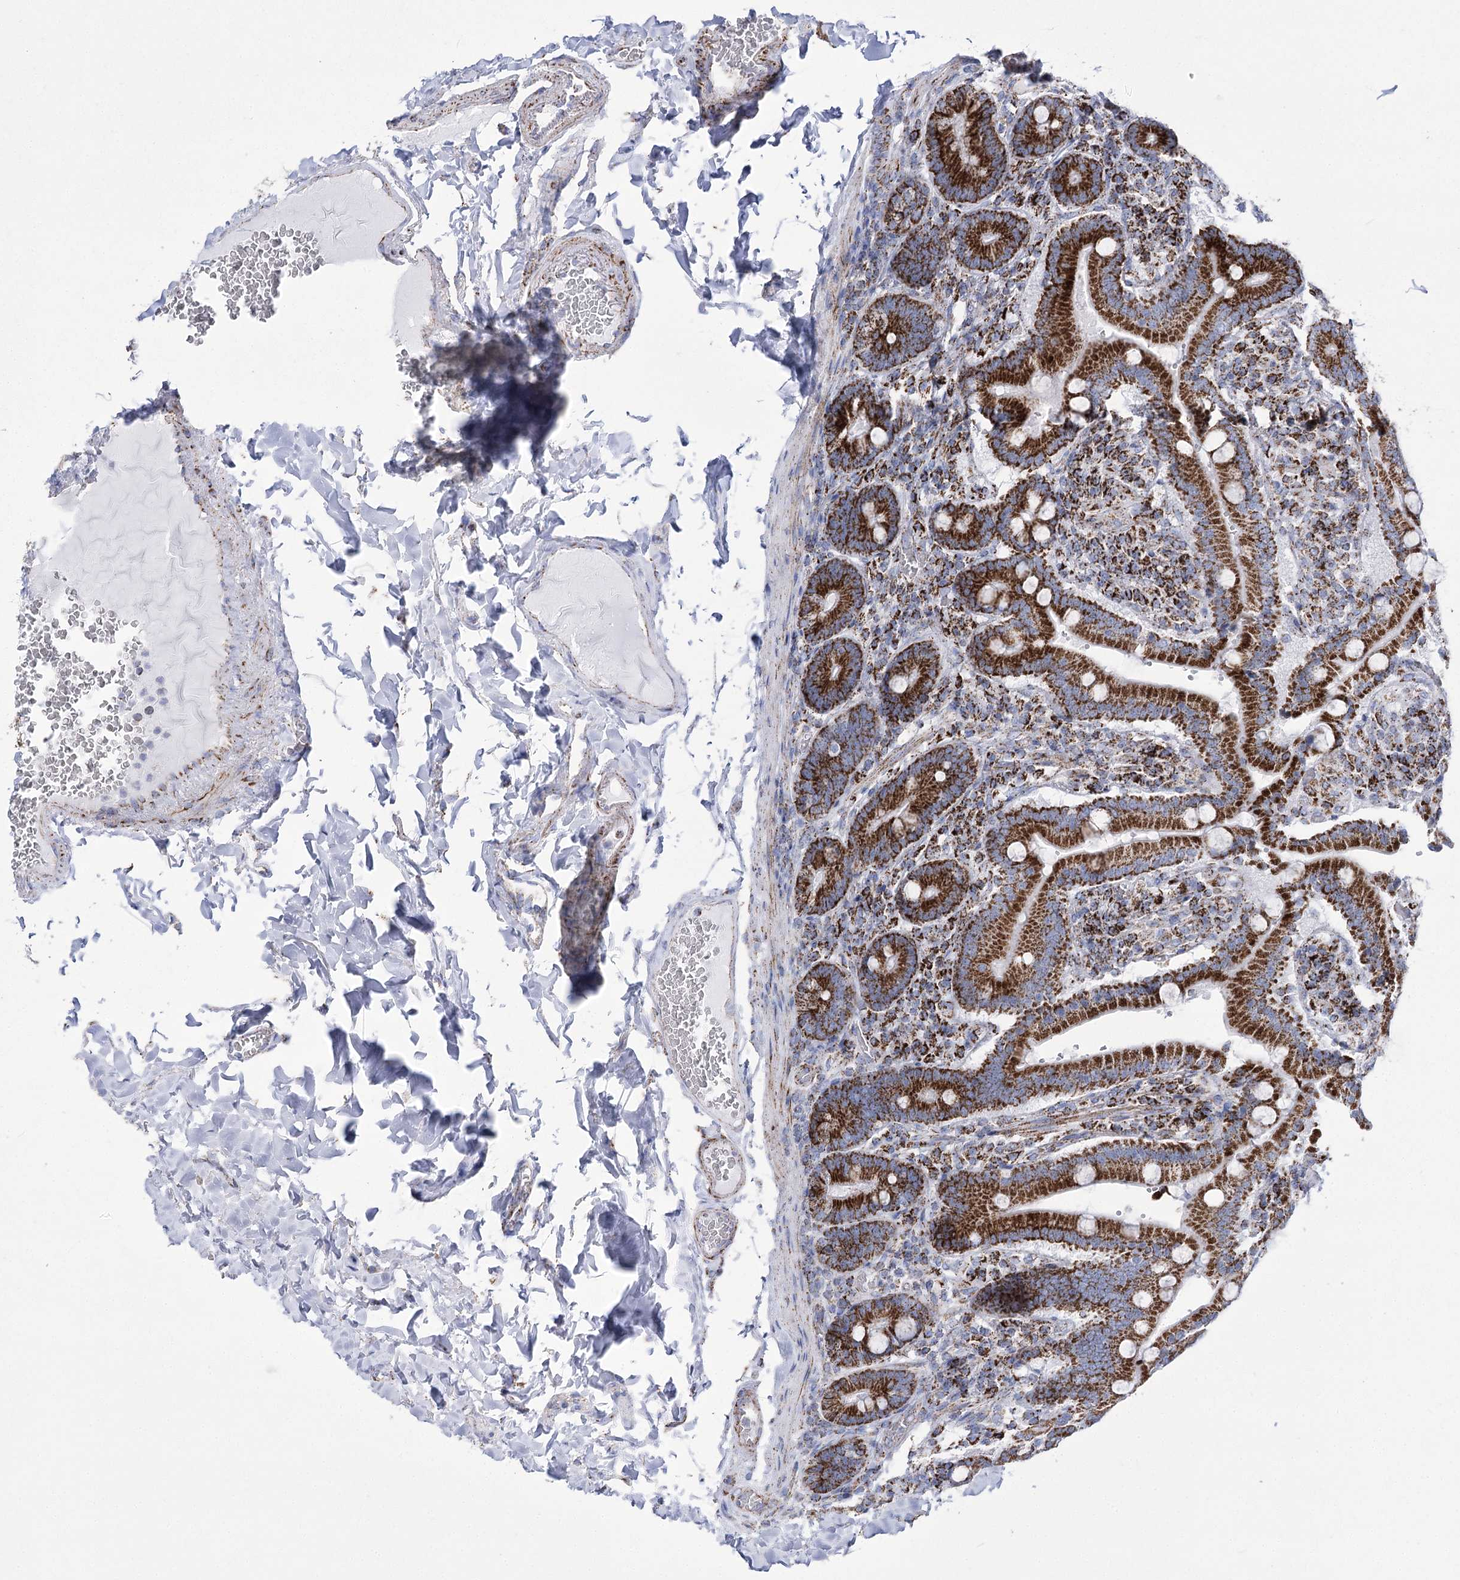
{"staining": {"intensity": "strong", "quantity": ">75%", "location": "cytoplasmic/membranous"}, "tissue": "duodenum", "cell_type": "Glandular cells", "image_type": "normal", "snomed": [{"axis": "morphology", "description": "Normal tissue, NOS"}, {"axis": "topography", "description": "Duodenum"}], "caption": "Unremarkable duodenum shows strong cytoplasmic/membranous staining in about >75% of glandular cells.", "gene": "PDHB", "patient": {"sex": "female", "age": 62}}